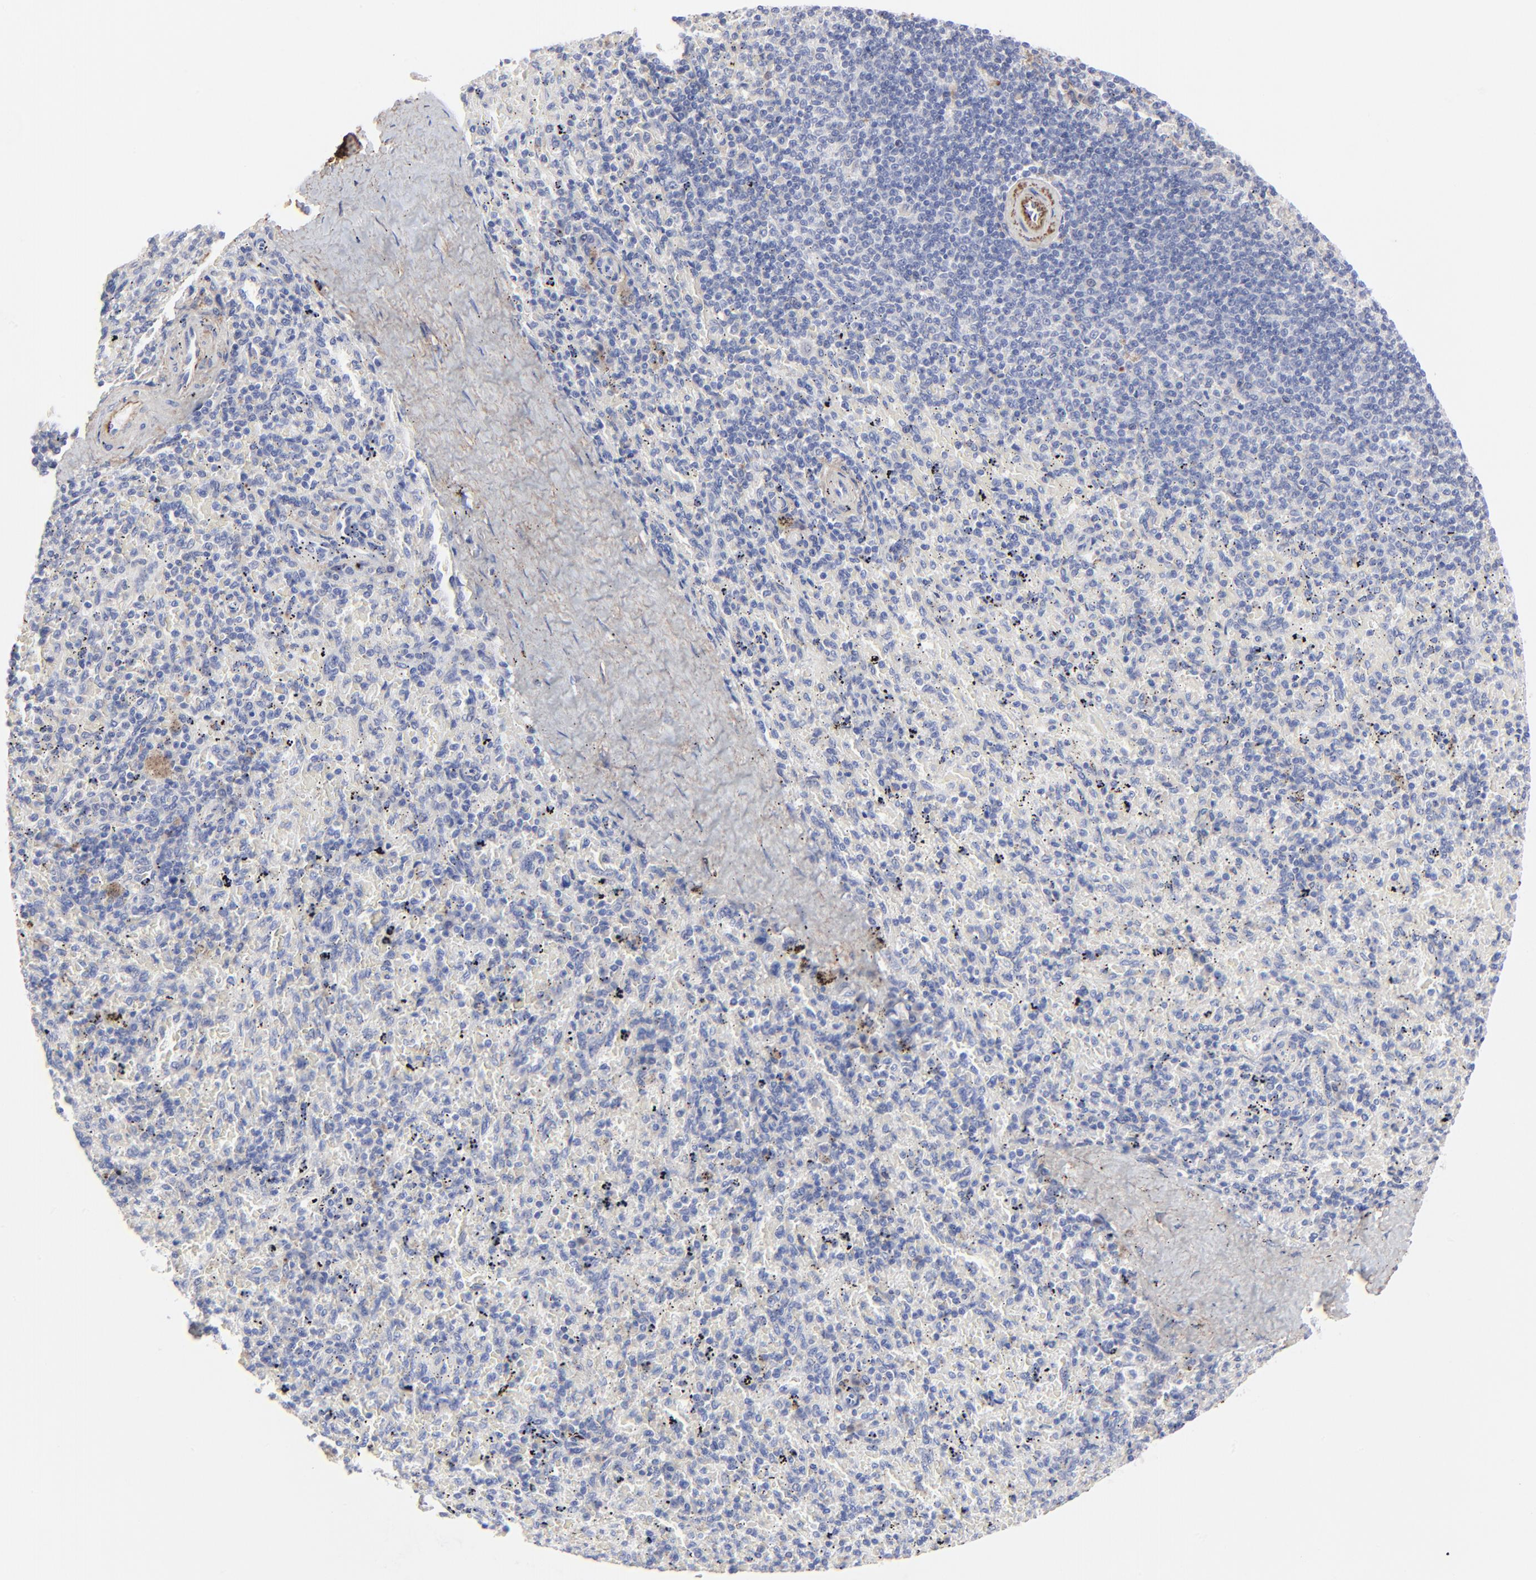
{"staining": {"intensity": "negative", "quantity": "none", "location": "none"}, "tissue": "spleen", "cell_type": "Cells in red pulp", "image_type": "normal", "snomed": [{"axis": "morphology", "description": "Normal tissue, NOS"}, {"axis": "topography", "description": "Spleen"}], "caption": "Unremarkable spleen was stained to show a protein in brown. There is no significant positivity in cells in red pulp.", "gene": "FBLN2", "patient": {"sex": "female", "age": 43}}